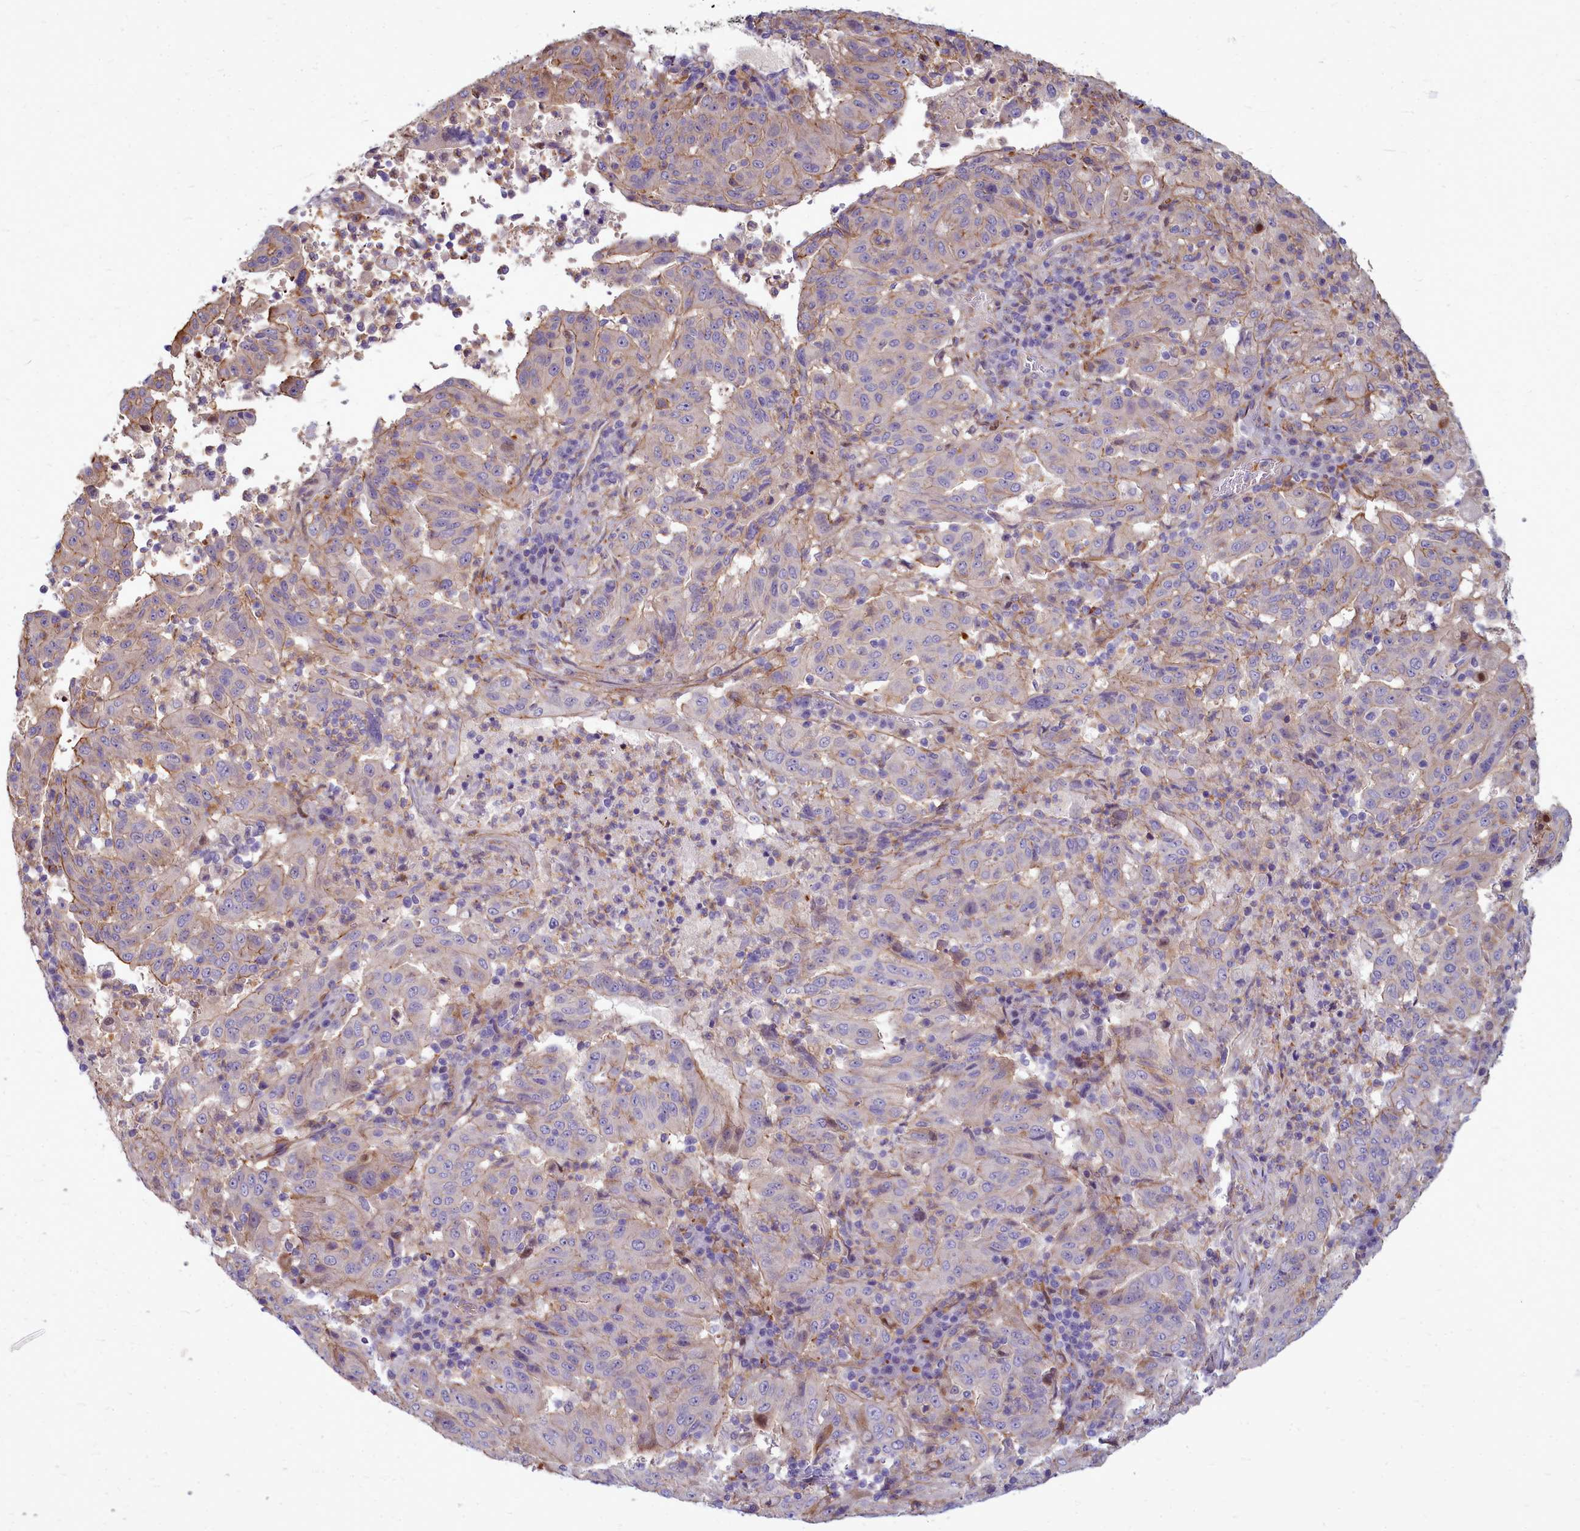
{"staining": {"intensity": "negative", "quantity": "none", "location": "none"}, "tissue": "pancreatic cancer", "cell_type": "Tumor cells", "image_type": "cancer", "snomed": [{"axis": "morphology", "description": "Adenocarcinoma, NOS"}, {"axis": "topography", "description": "Pancreas"}], "caption": "There is no significant expression in tumor cells of pancreatic cancer (adenocarcinoma).", "gene": "TTC5", "patient": {"sex": "male", "age": 63}}